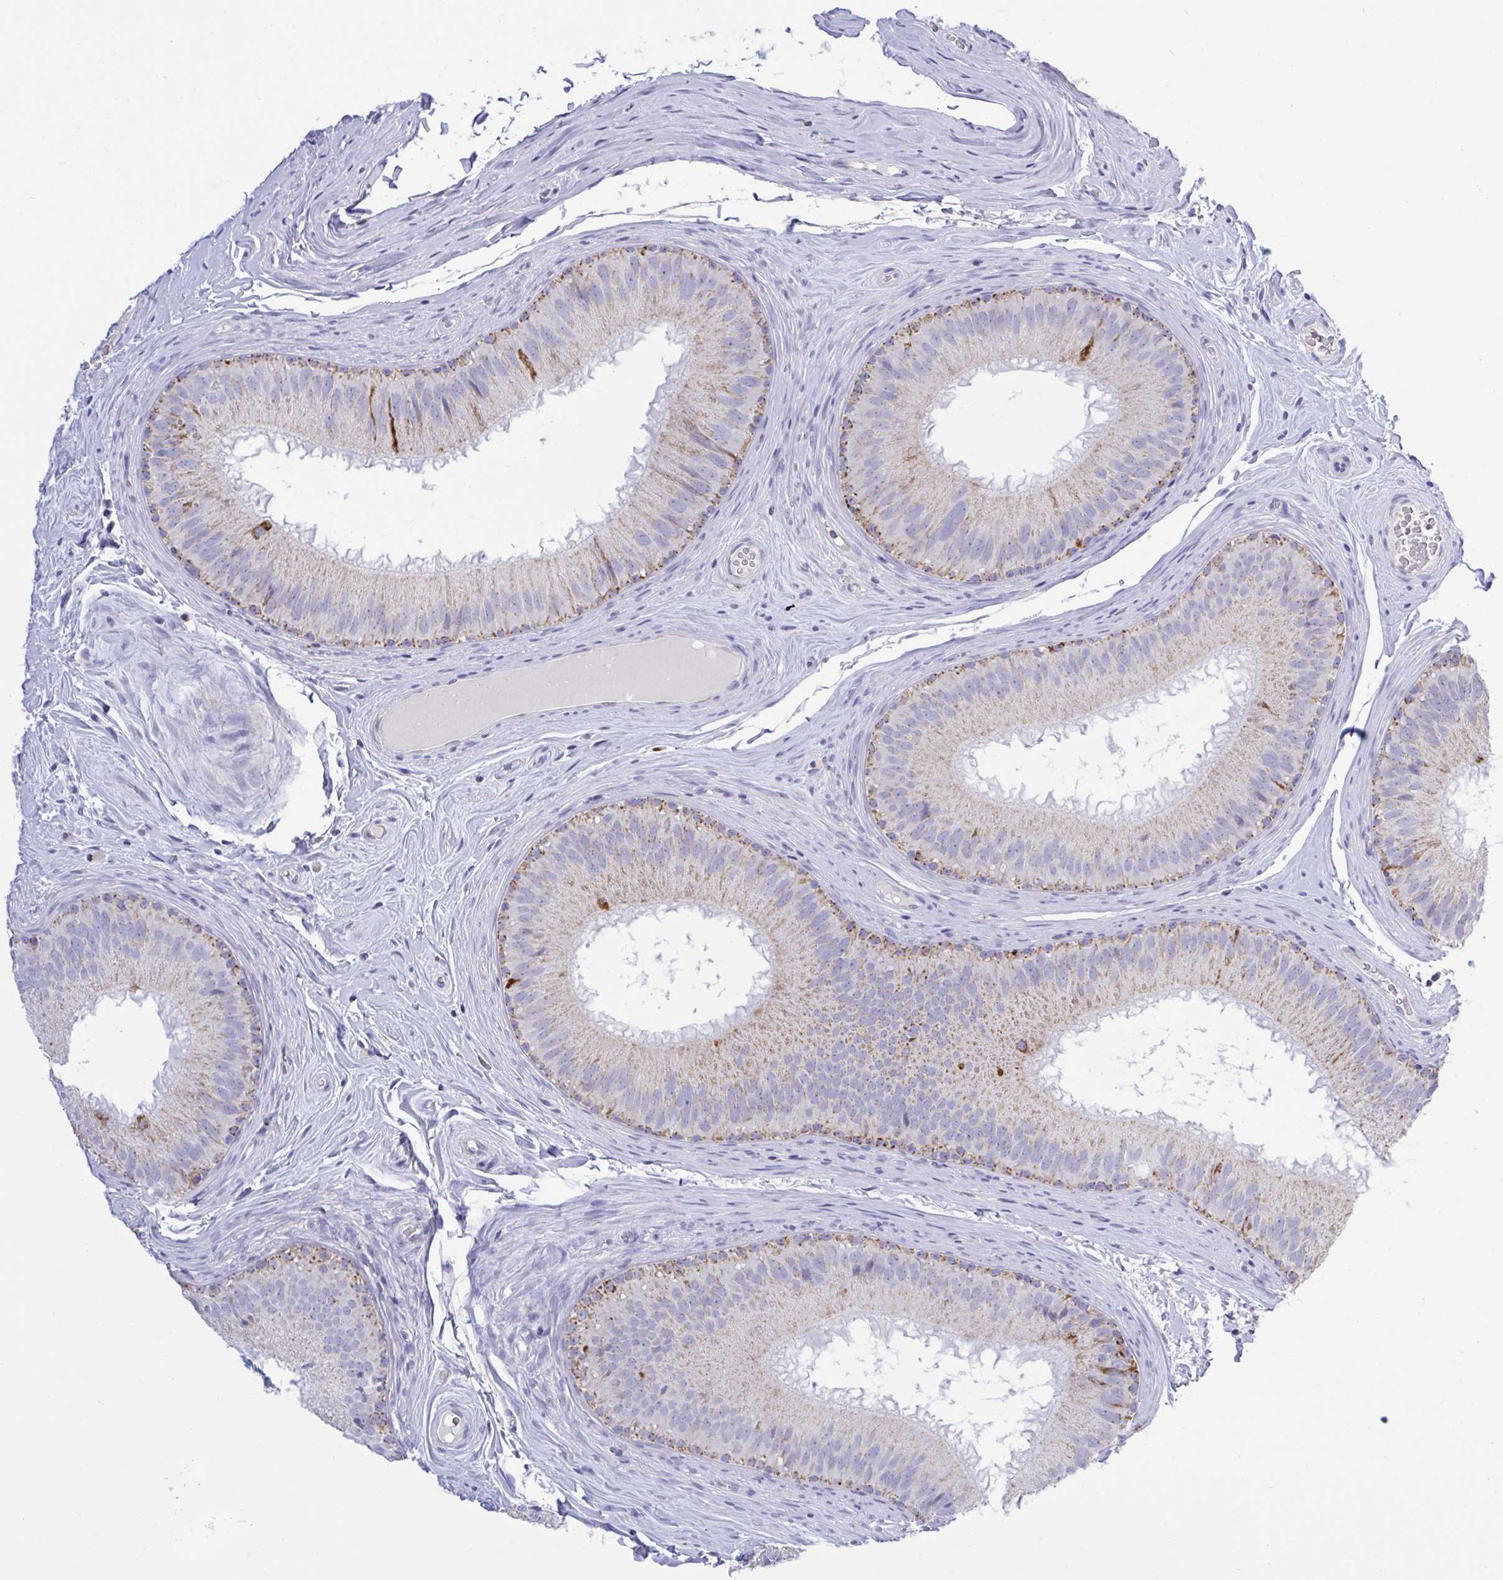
{"staining": {"intensity": "strong", "quantity": "<25%", "location": "cytoplasmic/membranous"}, "tissue": "epididymis", "cell_type": "Glandular cells", "image_type": "normal", "snomed": [{"axis": "morphology", "description": "Normal tissue, NOS"}, {"axis": "topography", "description": "Epididymis"}], "caption": "A high-resolution micrograph shows immunohistochemistry staining of normal epididymis, which displays strong cytoplasmic/membranous expression in approximately <25% of glandular cells. Nuclei are stained in blue.", "gene": "HSPE1", "patient": {"sex": "male", "age": 44}}